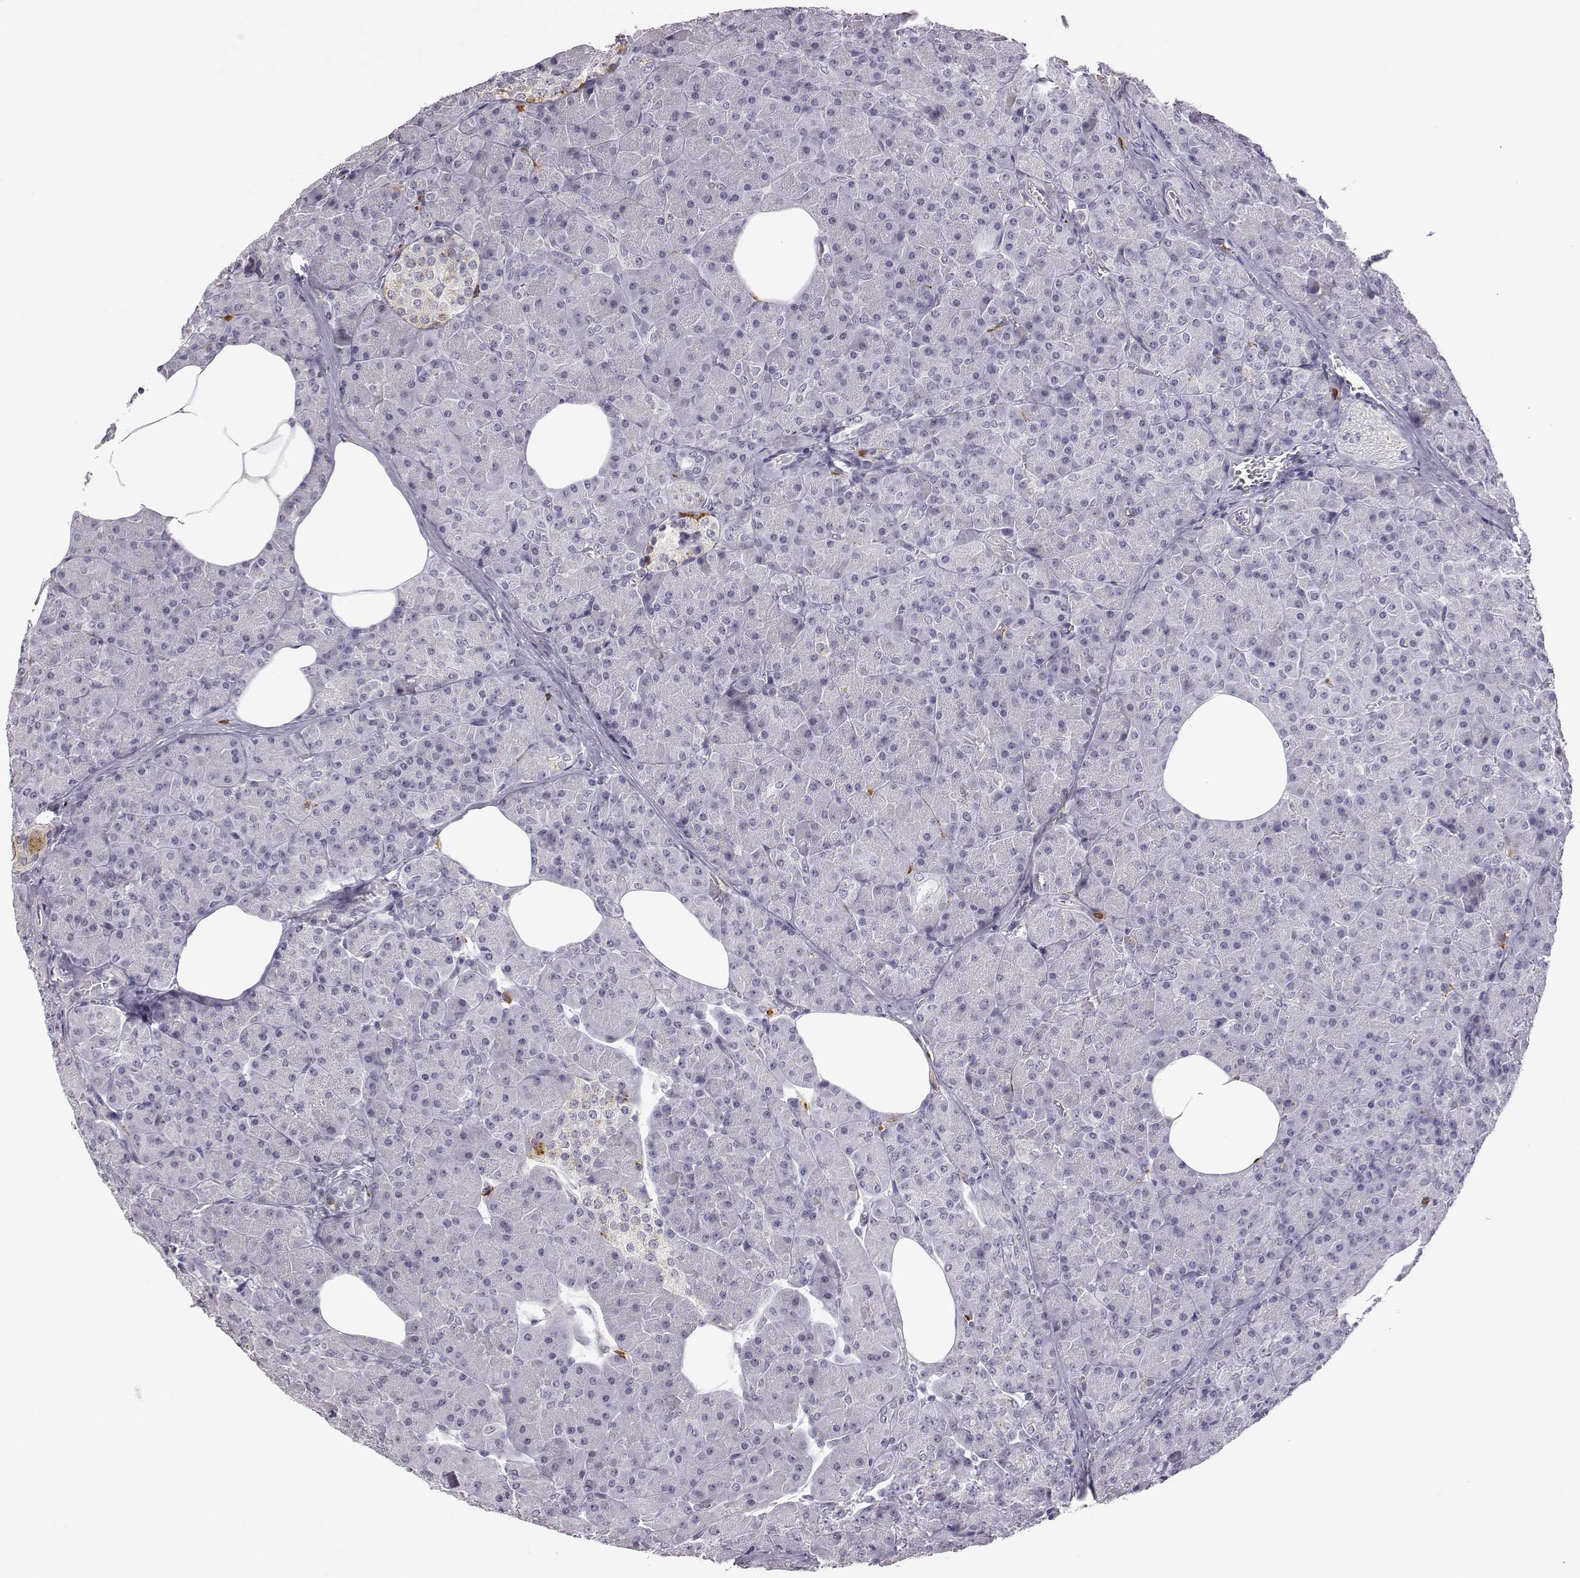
{"staining": {"intensity": "negative", "quantity": "none", "location": "none"}, "tissue": "pancreas", "cell_type": "Exocrine glandular cells", "image_type": "normal", "snomed": [{"axis": "morphology", "description": "Normal tissue, NOS"}, {"axis": "topography", "description": "Pancreas"}], "caption": "DAB (3,3'-diaminobenzidine) immunohistochemical staining of benign human pancreas exhibits no significant staining in exocrine glandular cells. (DAB (3,3'-diaminobenzidine) immunohistochemistry (IHC) with hematoxylin counter stain).", "gene": "VGF", "patient": {"sex": "female", "age": 45}}